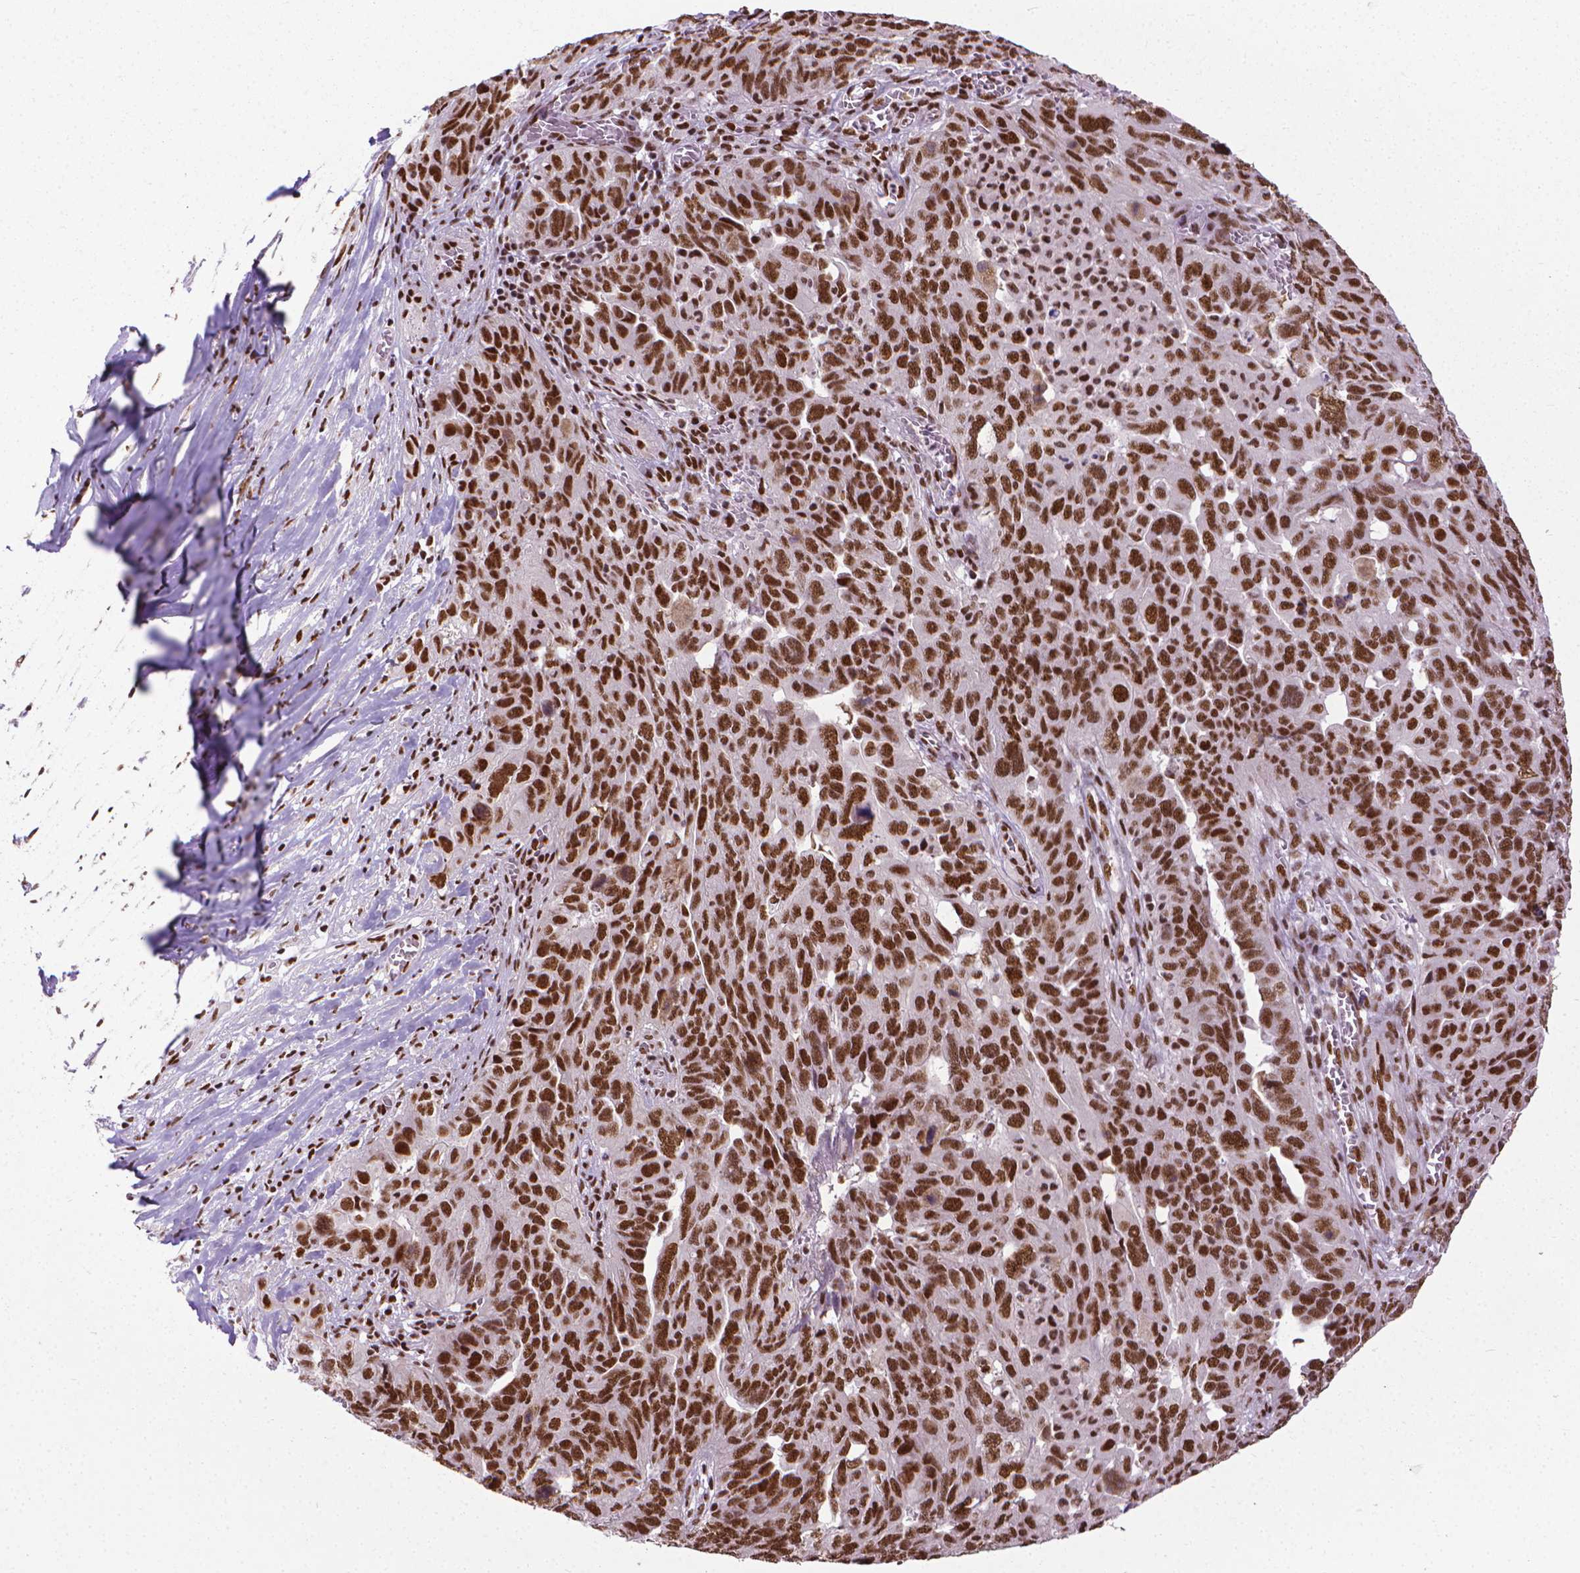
{"staining": {"intensity": "strong", "quantity": ">75%", "location": "nuclear"}, "tissue": "ovarian cancer", "cell_type": "Tumor cells", "image_type": "cancer", "snomed": [{"axis": "morphology", "description": "Carcinoma, endometroid"}, {"axis": "topography", "description": "Soft tissue"}, {"axis": "topography", "description": "Ovary"}], "caption": "Immunohistochemistry histopathology image of ovarian cancer stained for a protein (brown), which reveals high levels of strong nuclear expression in approximately >75% of tumor cells.", "gene": "AKAP8", "patient": {"sex": "female", "age": 52}}